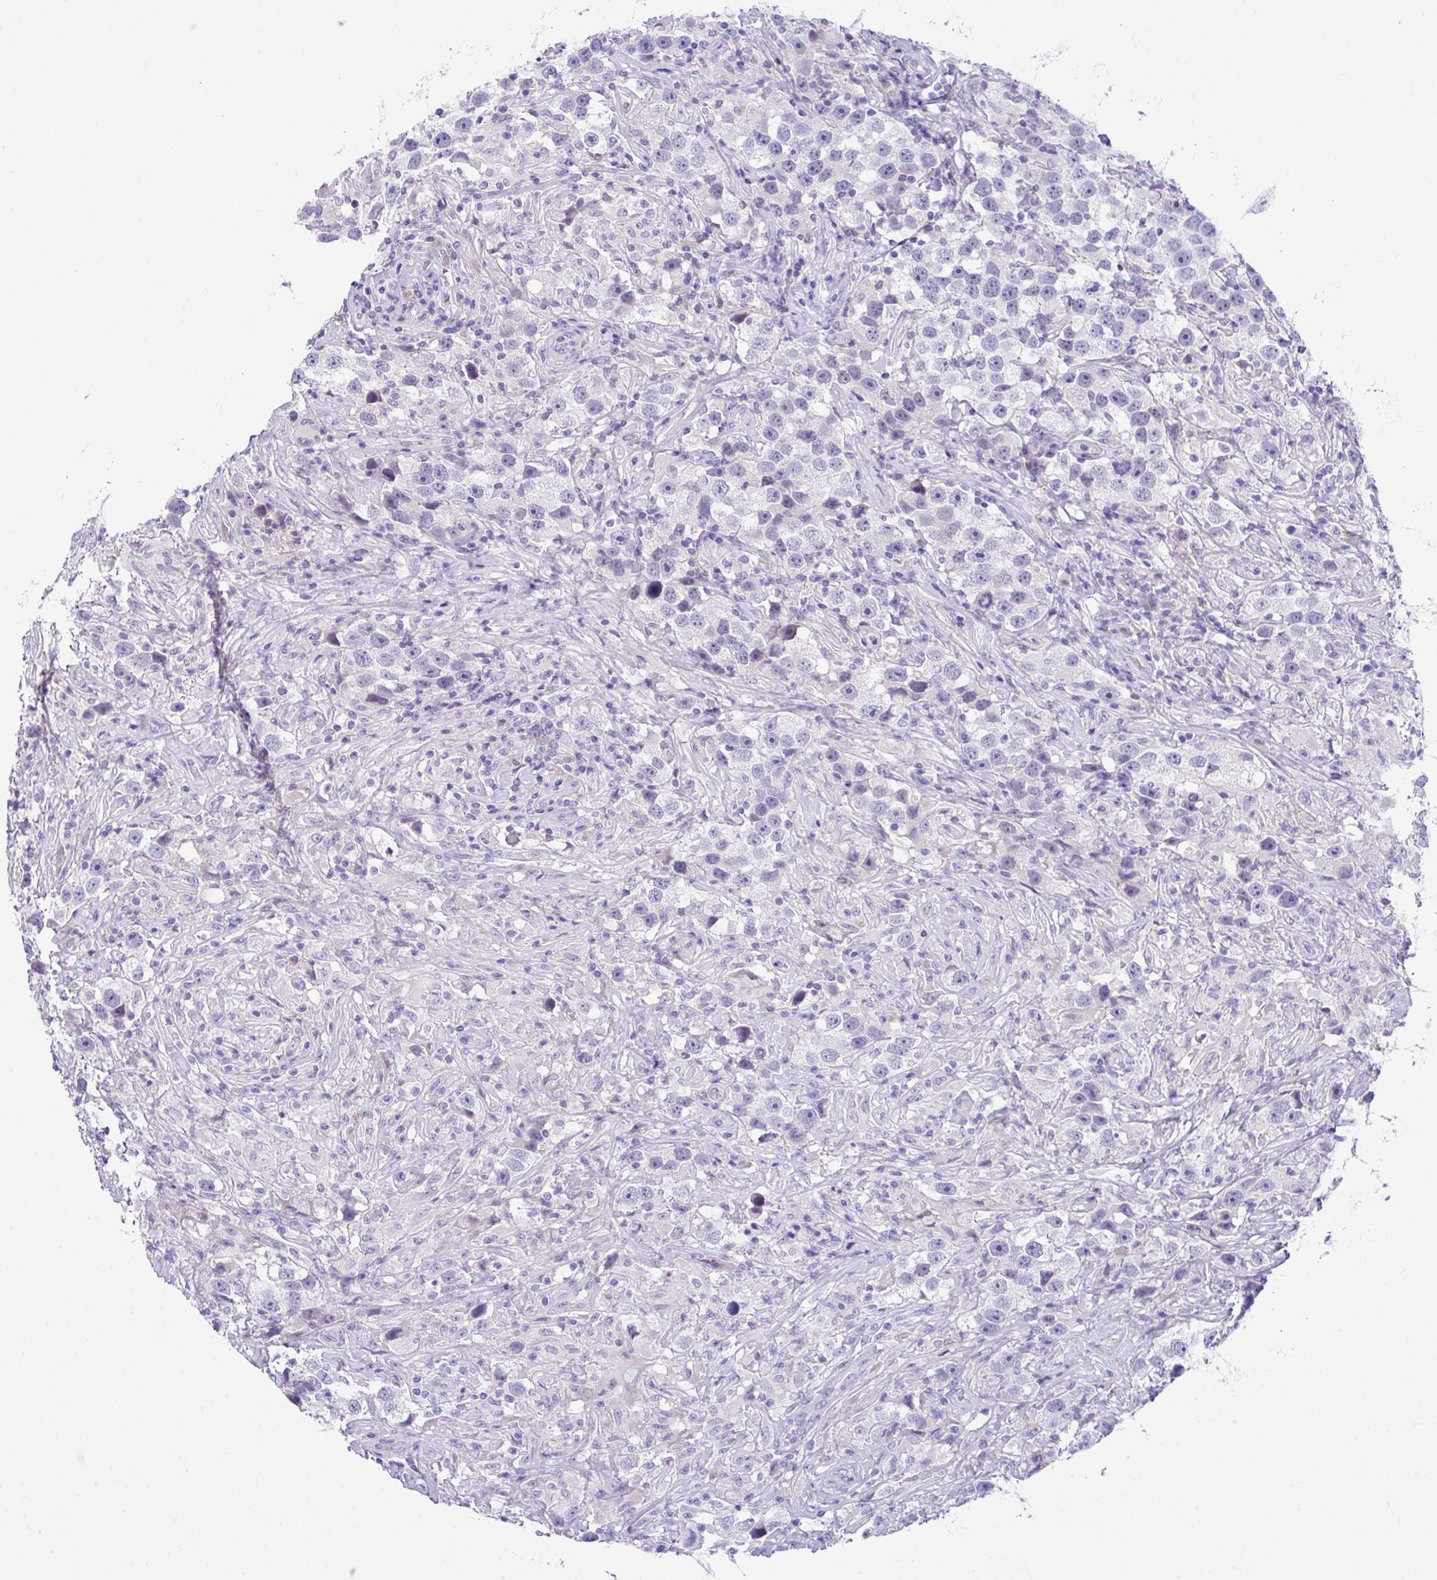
{"staining": {"intensity": "negative", "quantity": "none", "location": "none"}, "tissue": "testis cancer", "cell_type": "Tumor cells", "image_type": "cancer", "snomed": [{"axis": "morphology", "description": "Seminoma, NOS"}, {"axis": "topography", "description": "Testis"}], "caption": "DAB immunohistochemical staining of testis seminoma shows no significant positivity in tumor cells. The staining was performed using DAB (3,3'-diaminobenzidine) to visualize the protein expression in brown, while the nuclei were stained in blue with hematoxylin (Magnification: 20x).", "gene": "HOXB4", "patient": {"sex": "male", "age": 49}}